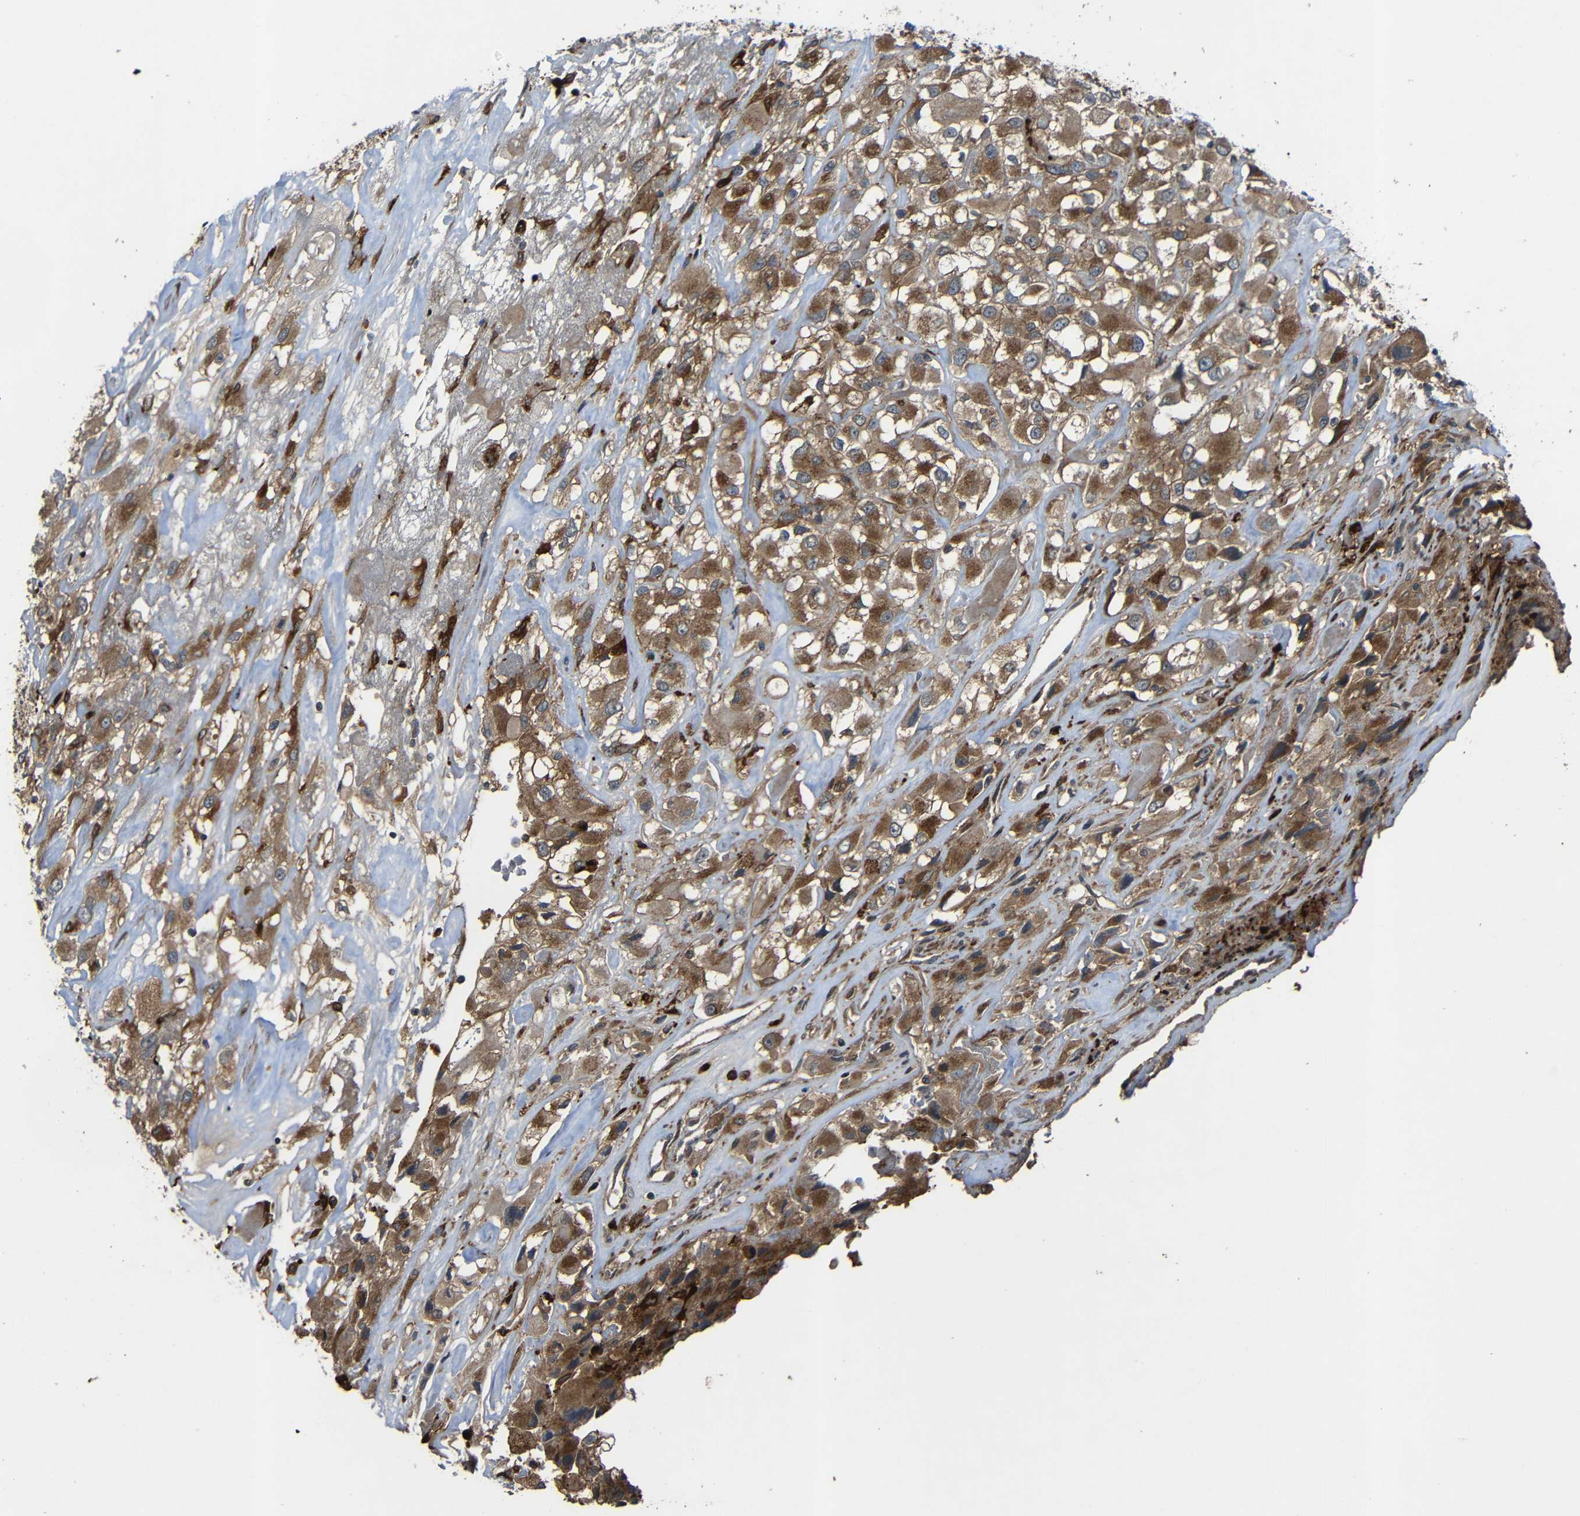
{"staining": {"intensity": "moderate", "quantity": ">75%", "location": "cytoplasmic/membranous"}, "tissue": "renal cancer", "cell_type": "Tumor cells", "image_type": "cancer", "snomed": [{"axis": "morphology", "description": "Adenocarcinoma, NOS"}, {"axis": "topography", "description": "Kidney"}], "caption": "This is a histology image of IHC staining of renal cancer (adenocarcinoma), which shows moderate staining in the cytoplasmic/membranous of tumor cells.", "gene": "C1GALT1", "patient": {"sex": "female", "age": 52}}